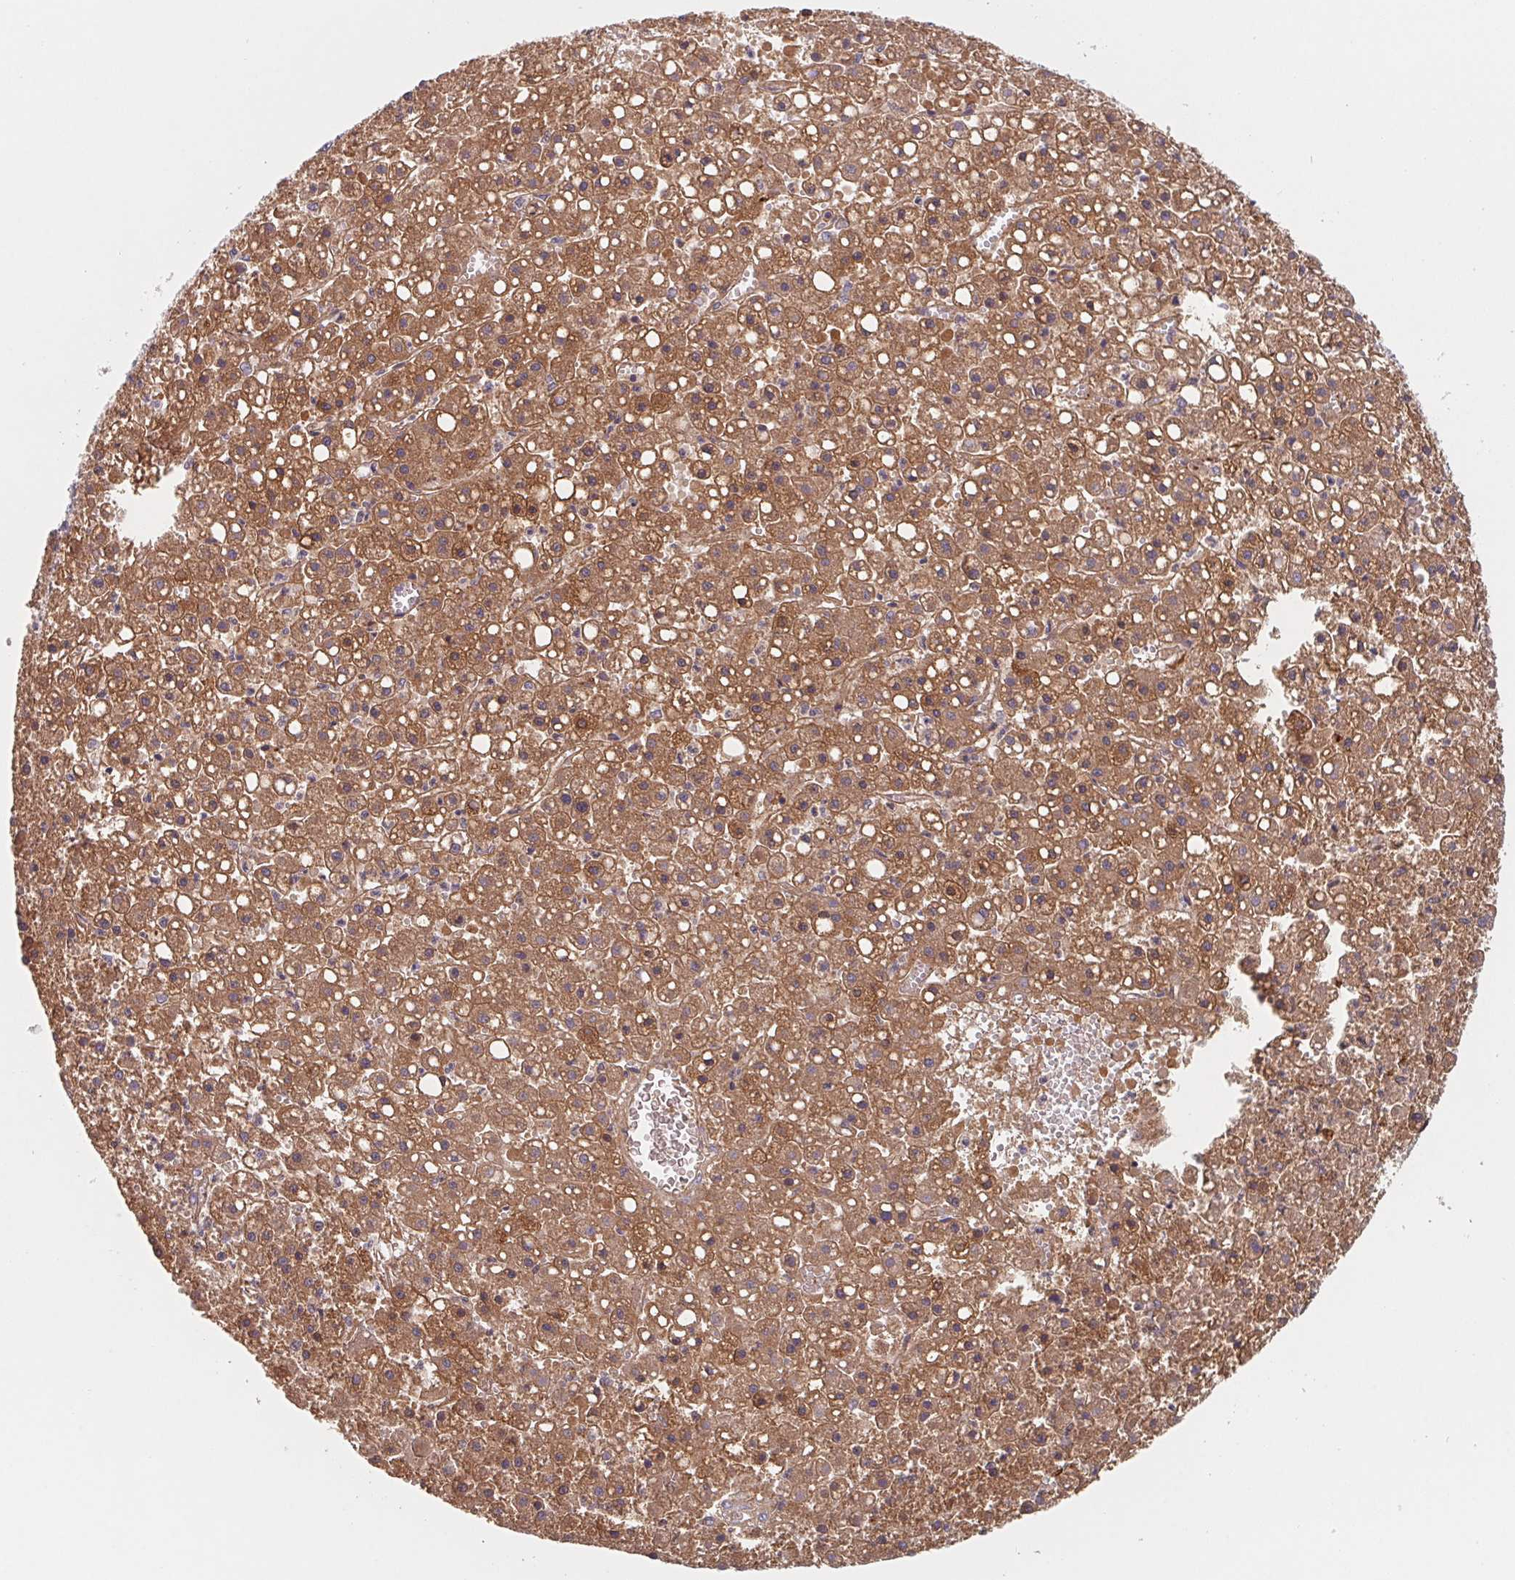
{"staining": {"intensity": "moderate", "quantity": ">75%", "location": "cytoplasmic/membranous"}, "tissue": "liver cancer", "cell_type": "Tumor cells", "image_type": "cancer", "snomed": [{"axis": "morphology", "description": "Carcinoma, Hepatocellular, NOS"}, {"axis": "topography", "description": "Liver"}], "caption": "Liver hepatocellular carcinoma was stained to show a protein in brown. There is medium levels of moderate cytoplasmic/membranous staining in approximately >75% of tumor cells.", "gene": "LPA", "patient": {"sex": "male", "age": 67}}